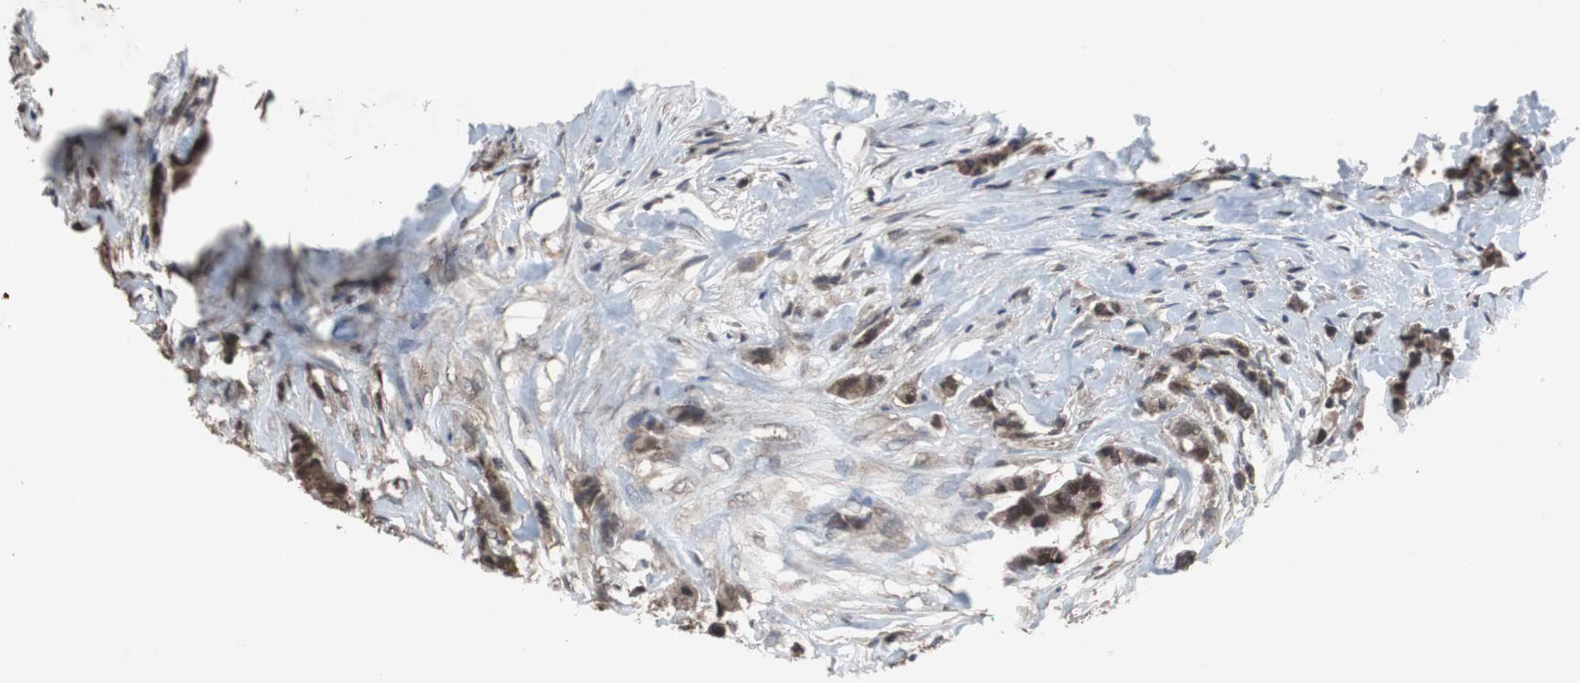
{"staining": {"intensity": "moderate", "quantity": ">75%", "location": "cytoplasmic/membranous,nuclear"}, "tissue": "breast cancer", "cell_type": "Tumor cells", "image_type": "cancer", "snomed": [{"axis": "morphology", "description": "Duct carcinoma"}, {"axis": "topography", "description": "Breast"}], "caption": "A brown stain highlights moderate cytoplasmic/membranous and nuclear positivity of a protein in human breast invasive ductal carcinoma tumor cells.", "gene": "MED27", "patient": {"sex": "female", "age": 40}}